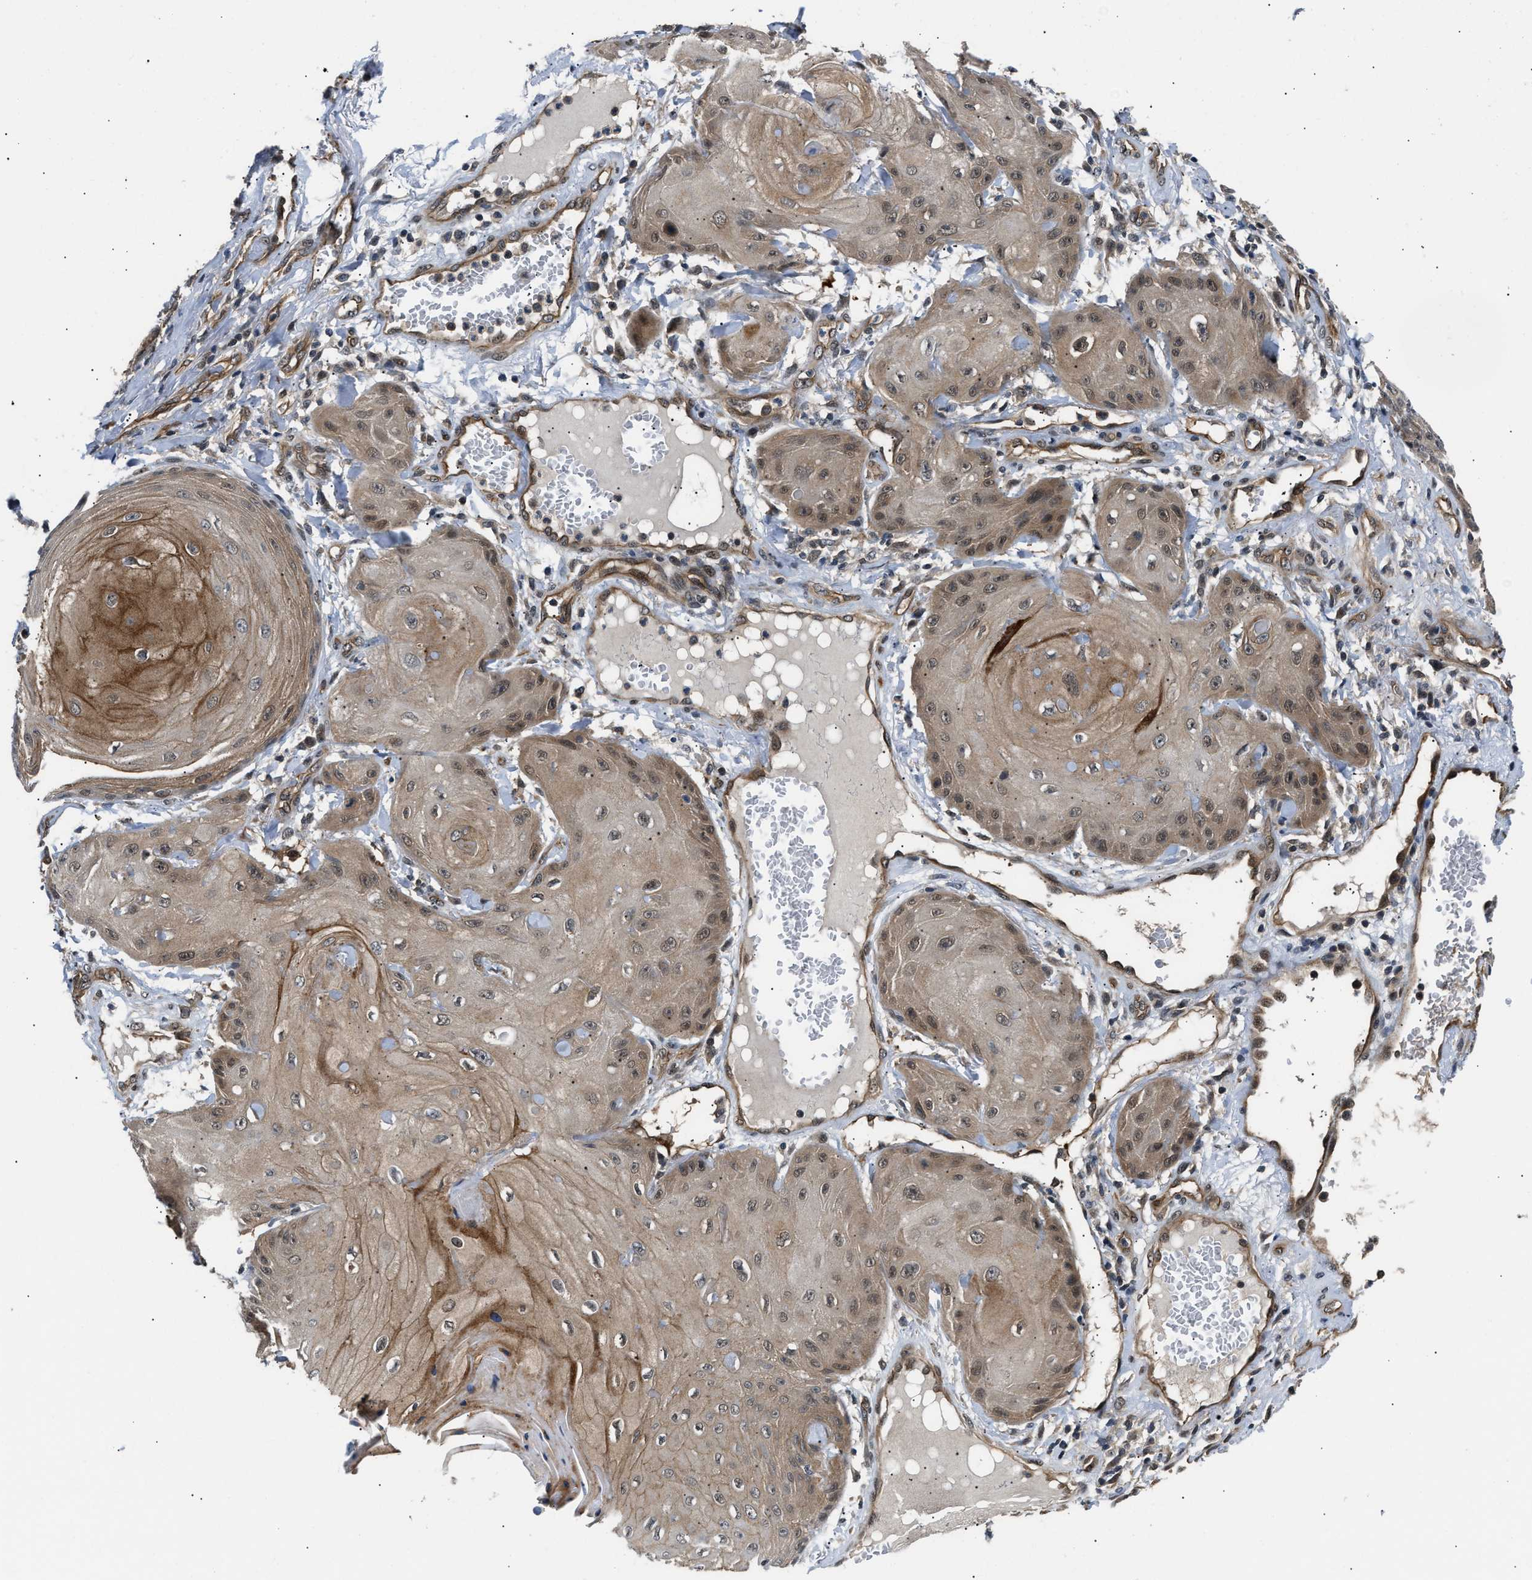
{"staining": {"intensity": "weak", "quantity": "<25%", "location": "cytoplasmic/membranous,nuclear"}, "tissue": "skin cancer", "cell_type": "Tumor cells", "image_type": "cancer", "snomed": [{"axis": "morphology", "description": "Squamous cell carcinoma, NOS"}, {"axis": "topography", "description": "Skin"}], "caption": "IHC histopathology image of neoplastic tissue: skin squamous cell carcinoma stained with DAB (3,3'-diaminobenzidine) demonstrates no significant protein positivity in tumor cells. Nuclei are stained in blue.", "gene": "COPS2", "patient": {"sex": "male", "age": 74}}